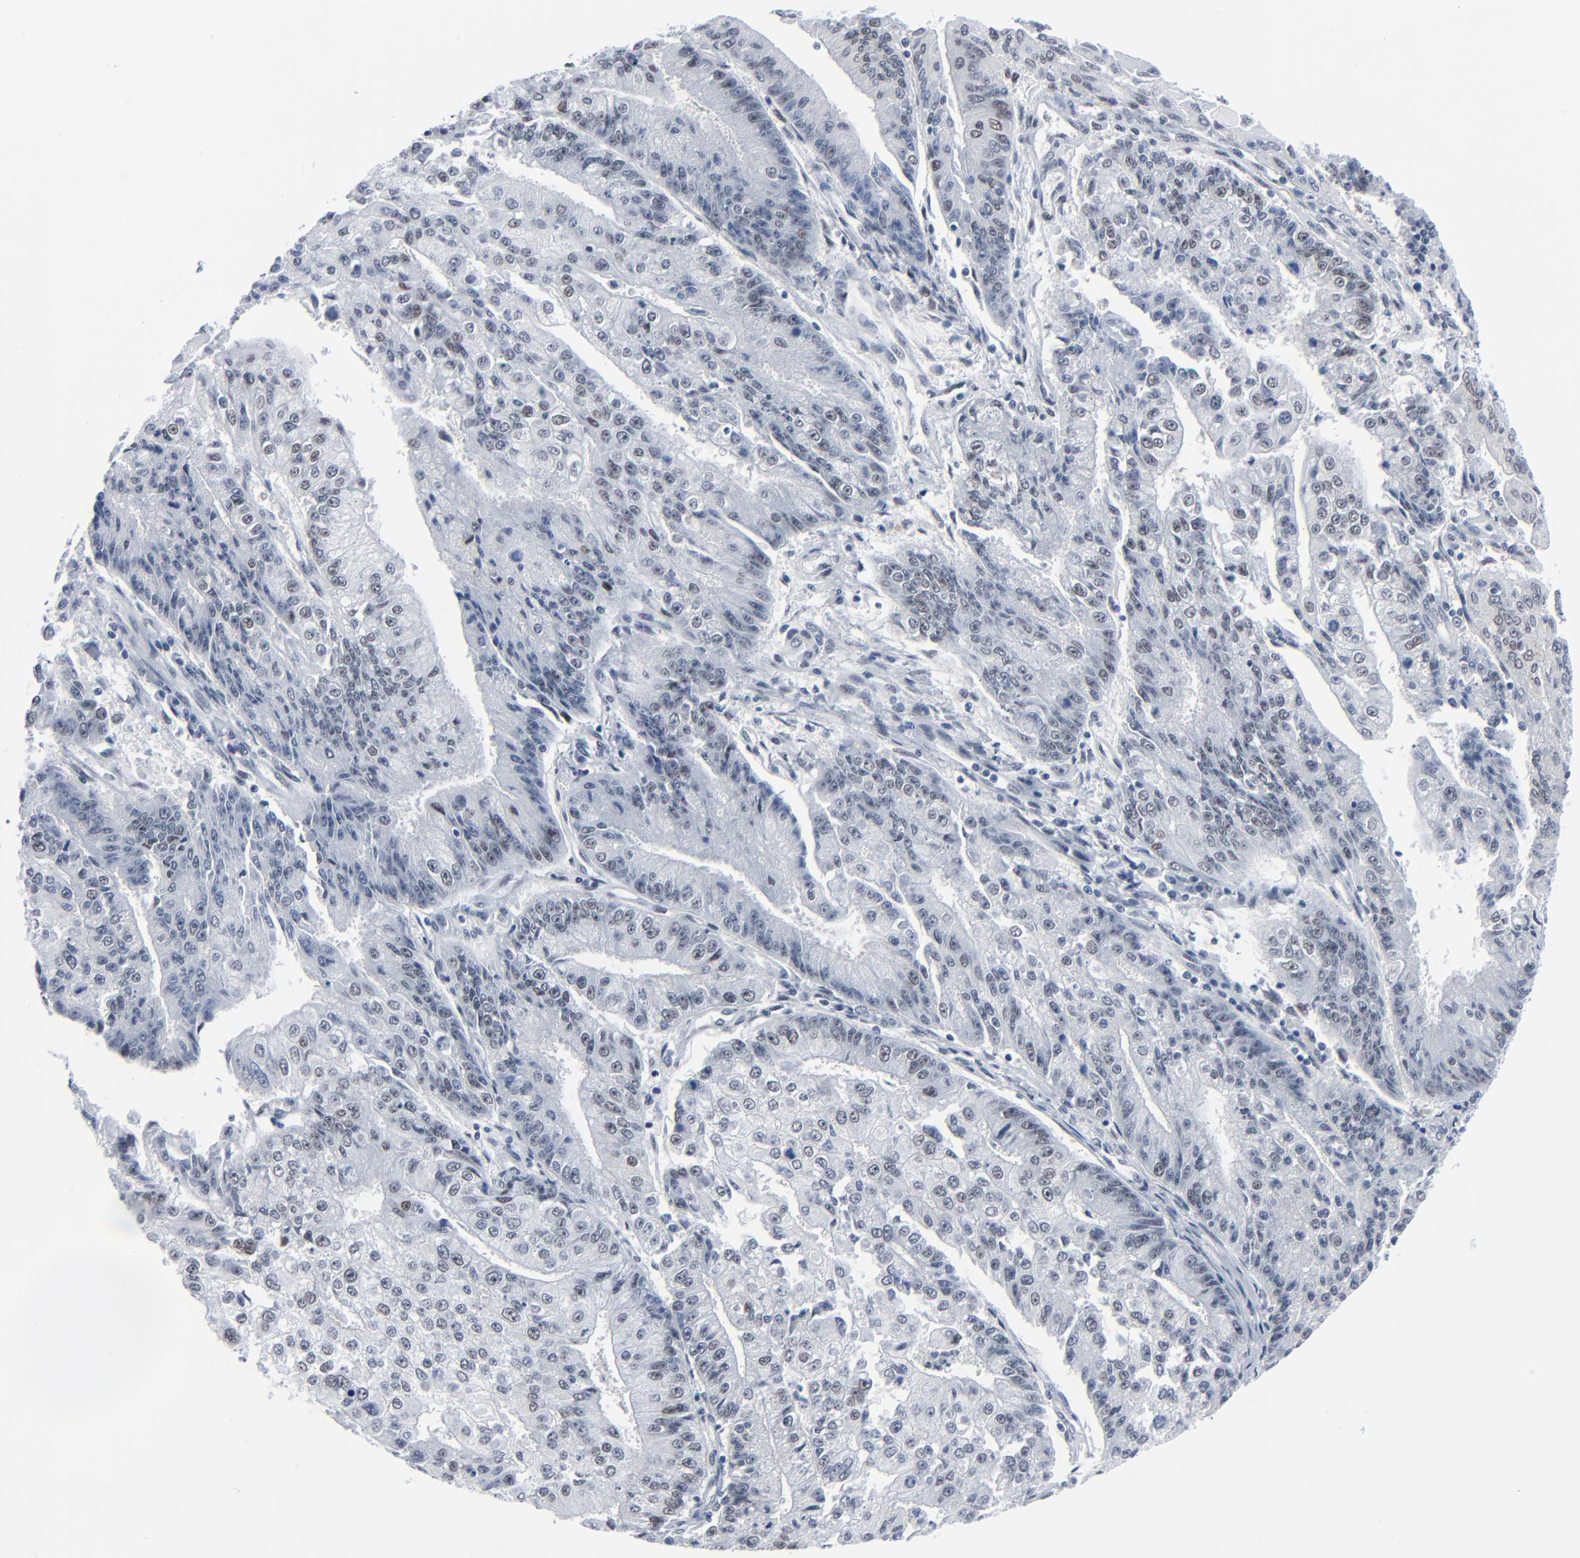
{"staining": {"intensity": "weak", "quantity": ">75%", "location": "nuclear"}, "tissue": "endometrial cancer", "cell_type": "Tumor cells", "image_type": "cancer", "snomed": [{"axis": "morphology", "description": "Adenocarcinoma, NOS"}, {"axis": "topography", "description": "Endometrium"}], "caption": "Immunohistochemistry (IHC) histopathology image of endometrial cancer (adenocarcinoma) stained for a protein (brown), which exhibits low levels of weak nuclear positivity in approximately >75% of tumor cells.", "gene": "SIRT1", "patient": {"sex": "female", "age": 75}}